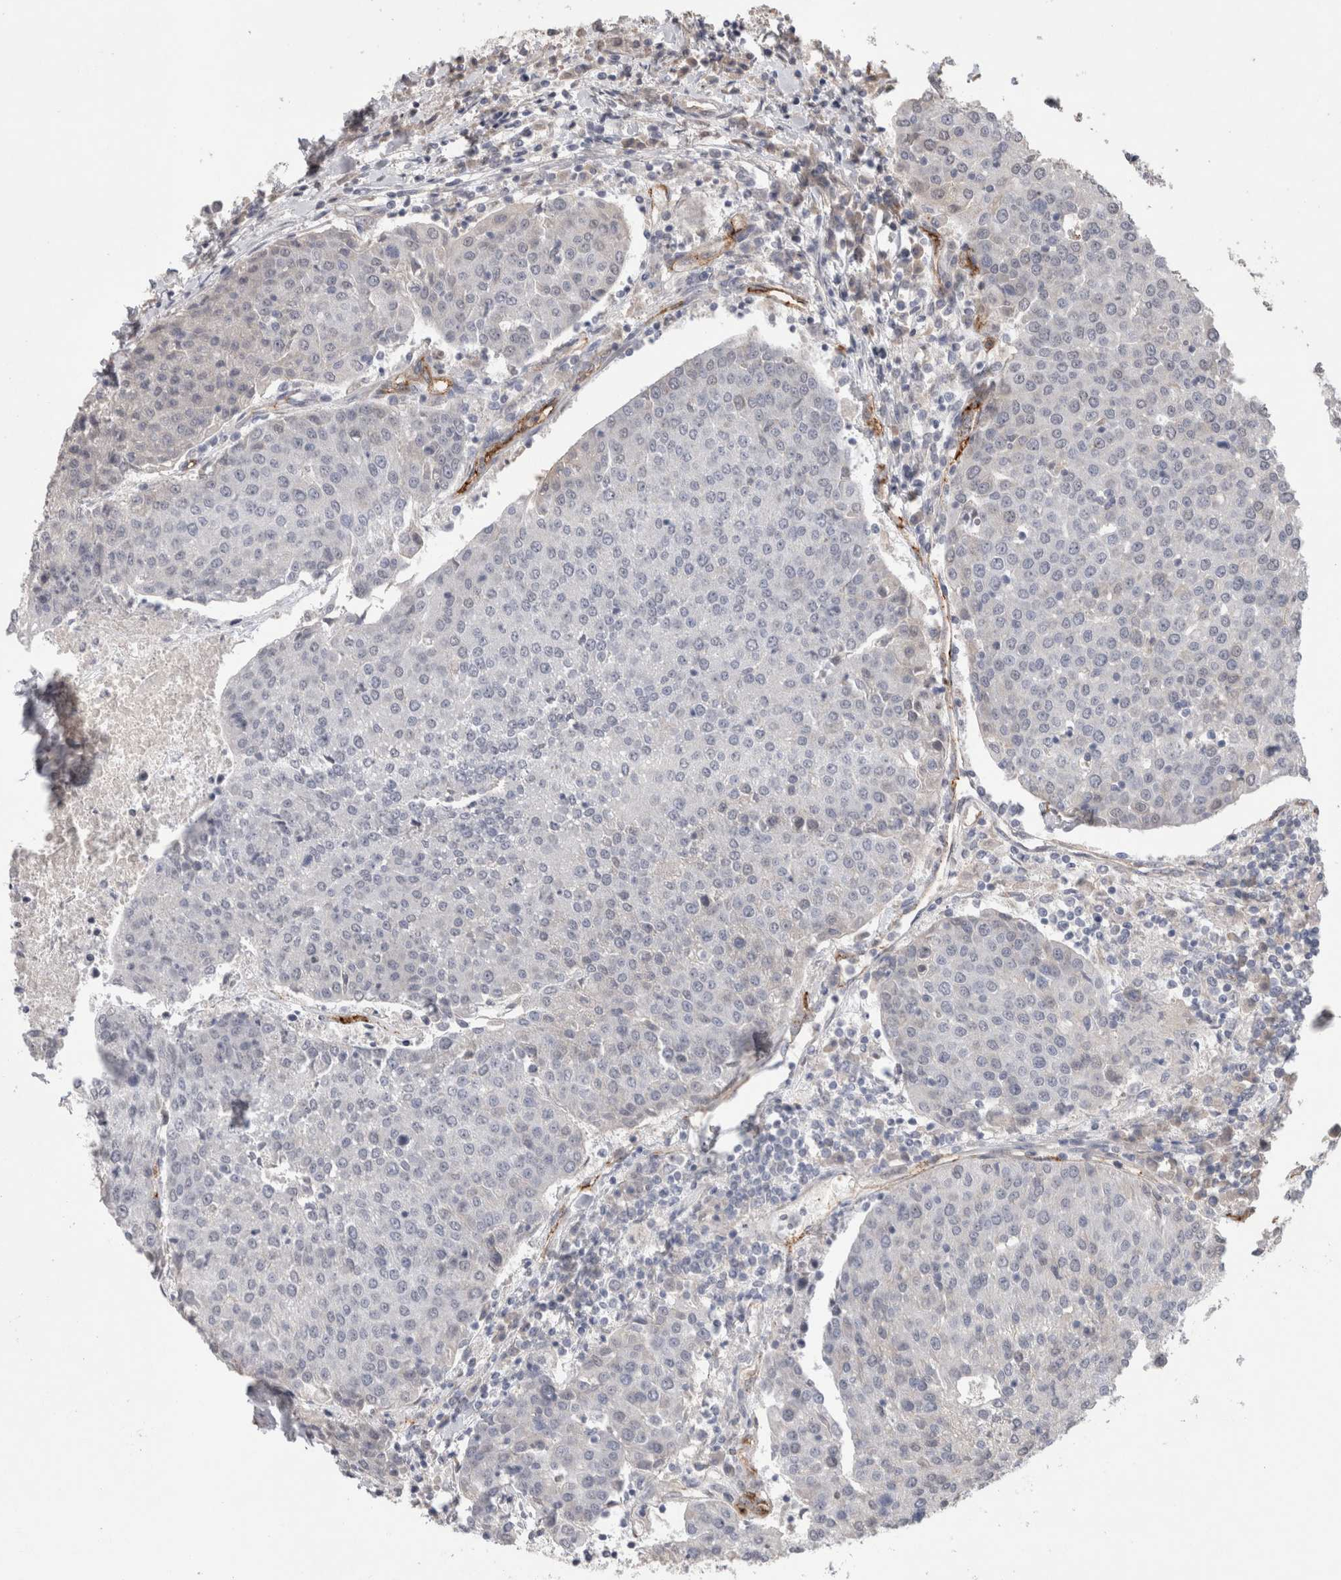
{"staining": {"intensity": "negative", "quantity": "none", "location": "none"}, "tissue": "urothelial cancer", "cell_type": "Tumor cells", "image_type": "cancer", "snomed": [{"axis": "morphology", "description": "Urothelial carcinoma, High grade"}, {"axis": "topography", "description": "Urinary bladder"}], "caption": "DAB immunohistochemical staining of human high-grade urothelial carcinoma demonstrates no significant positivity in tumor cells.", "gene": "CDH13", "patient": {"sex": "female", "age": 85}}